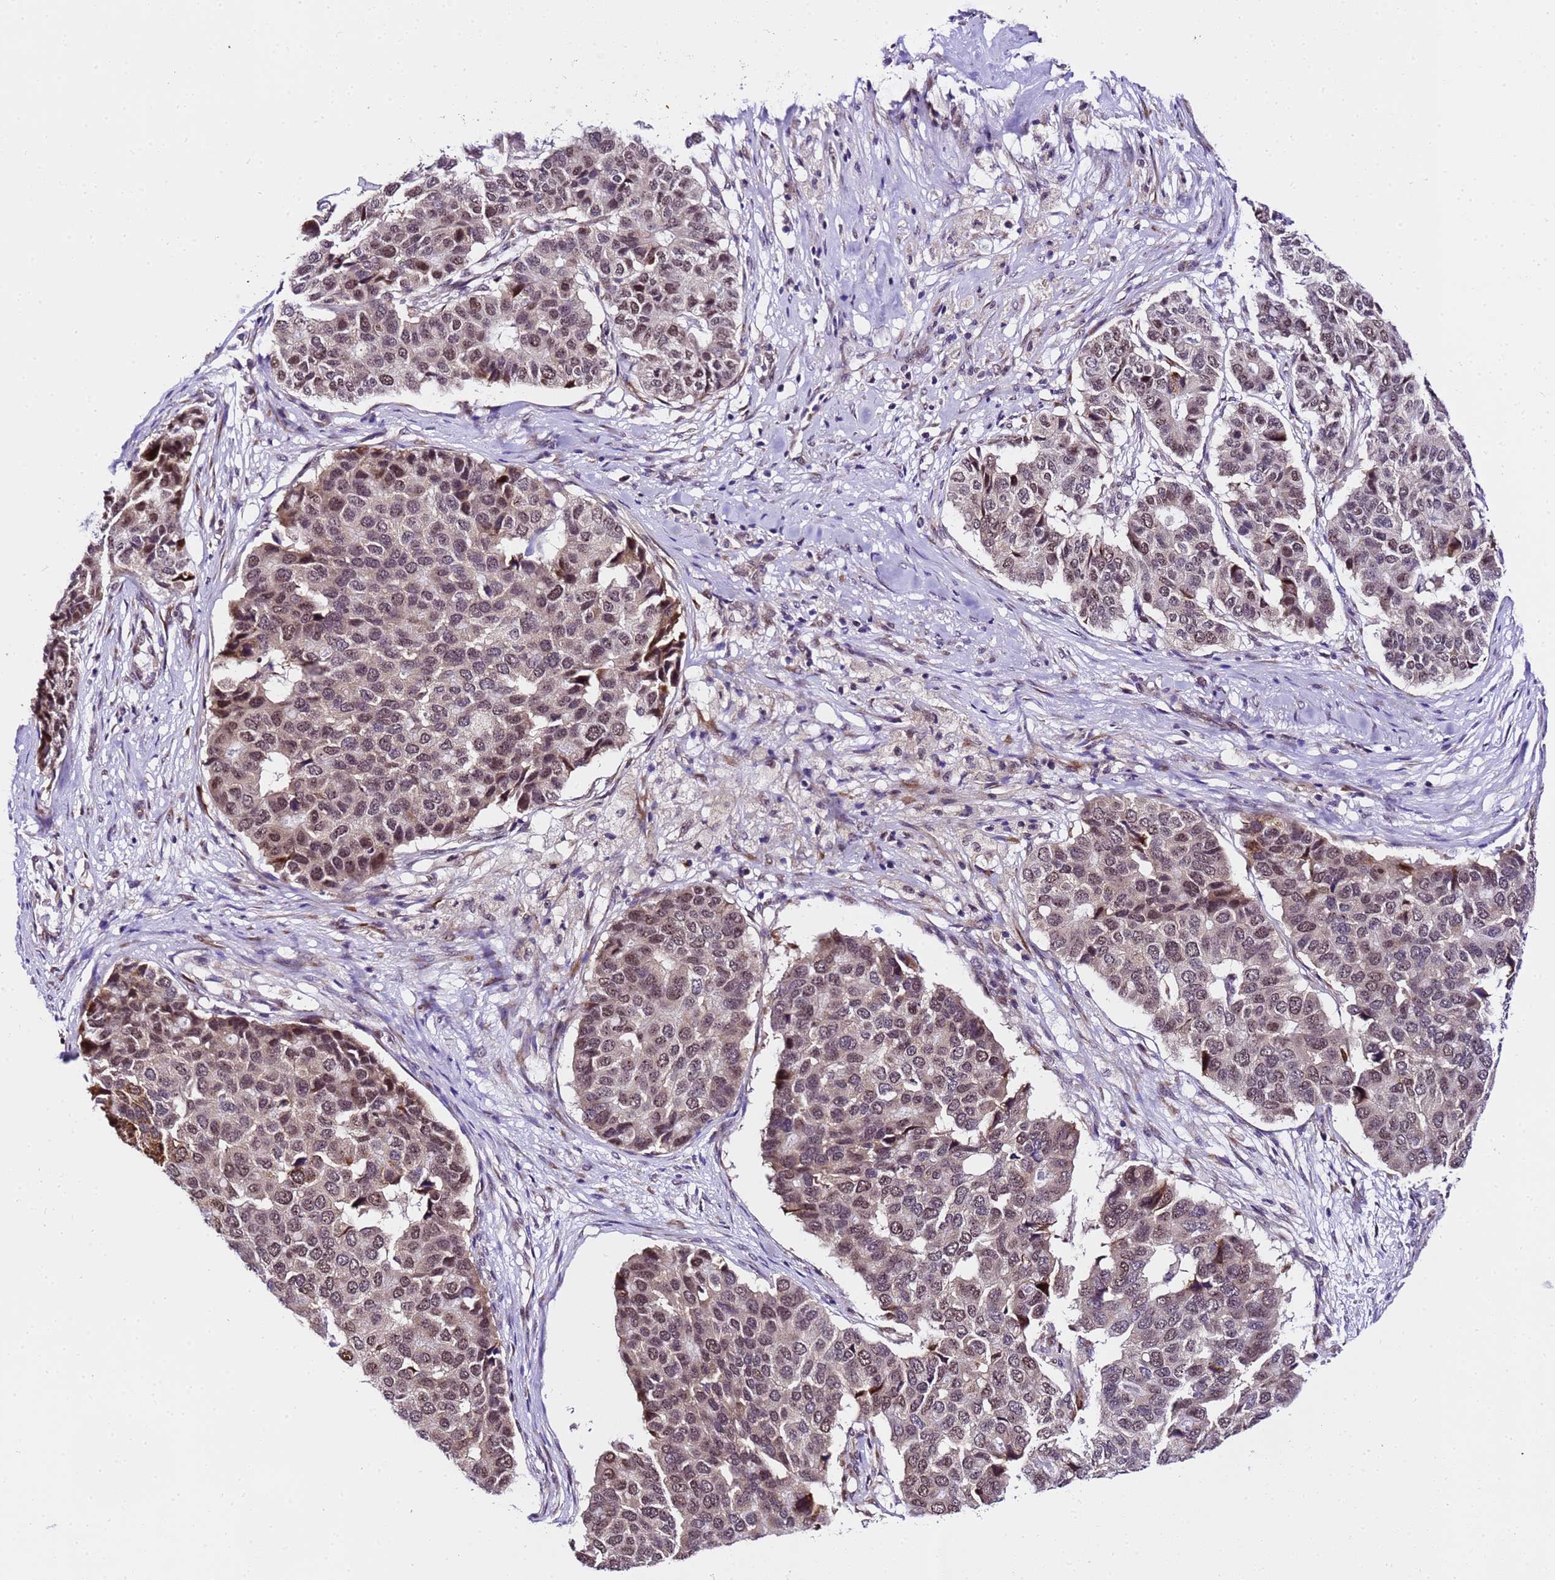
{"staining": {"intensity": "moderate", "quantity": ">75%", "location": "nuclear"}, "tissue": "pancreatic cancer", "cell_type": "Tumor cells", "image_type": "cancer", "snomed": [{"axis": "morphology", "description": "Adenocarcinoma, NOS"}, {"axis": "topography", "description": "Pancreas"}], "caption": "Tumor cells show moderate nuclear expression in about >75% of cells in pancreatic cancer. The protein is stained brown, and the nuclei are stained in blue (DAB (3,3'-diaminobenzidine) IHC with brightfield microscopy, high magnification).", "gene": "SLX4IP", "patient": {"sex": "male", "age": 50}}